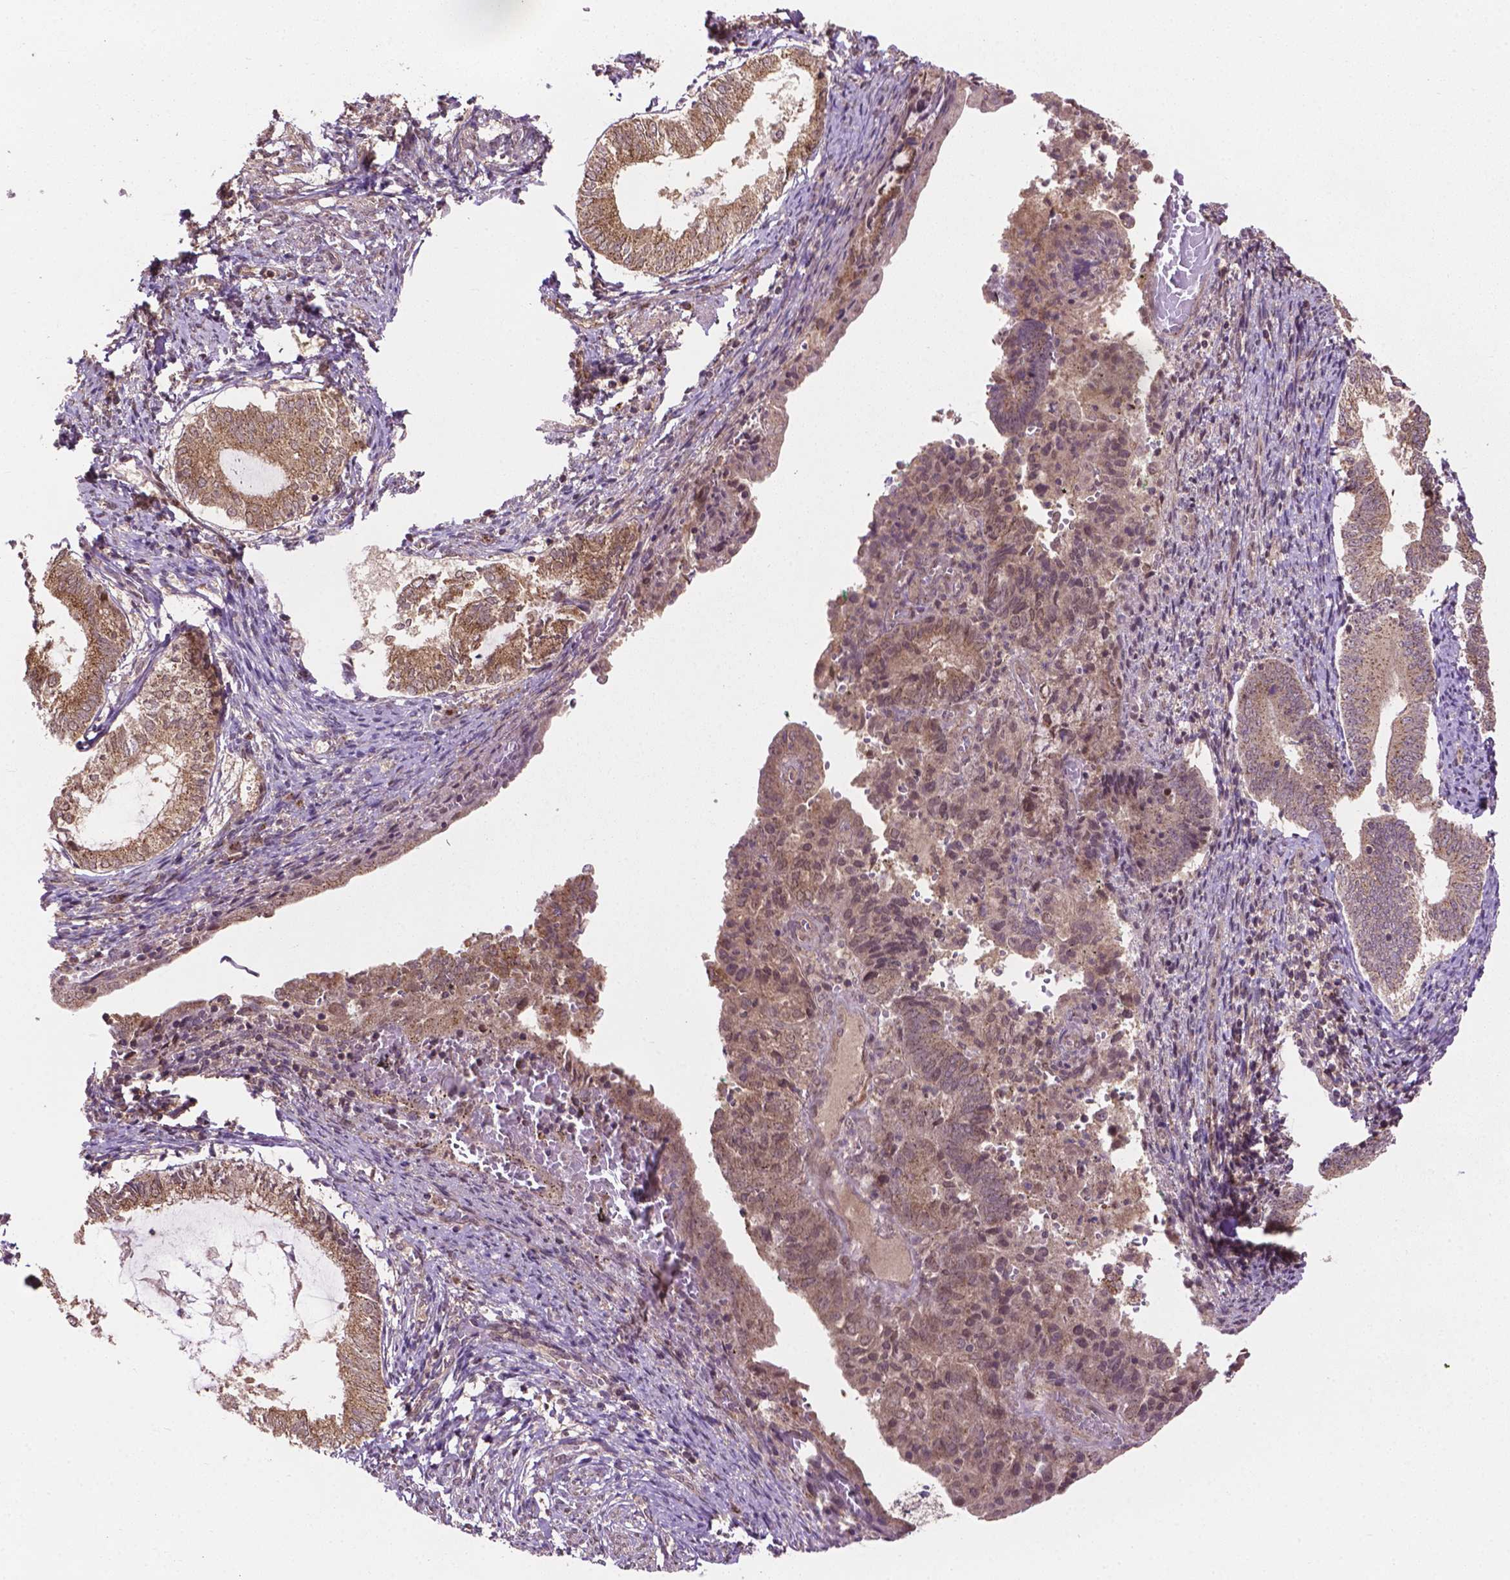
{"staining": {"intensity": "weak", "quantity": "<25%", "location": "cytoplasmic/membranous"}, "tissue": "endometrium", "cell_type": "Cells in endometrial stroma", "image_type": "normal", "snomed": [{"axis": "morphology", "description": "Normal tissue, NOS"}, {"axis": "topography", "description": "Endometrium"}], "caption": "Endometrium stained for a protein using immunohistochemistry (IHC) shows no positivity cells in endometrial stroma.", "gene": "PPP1CB", "patient": {"sex": "female", "age": 50}}